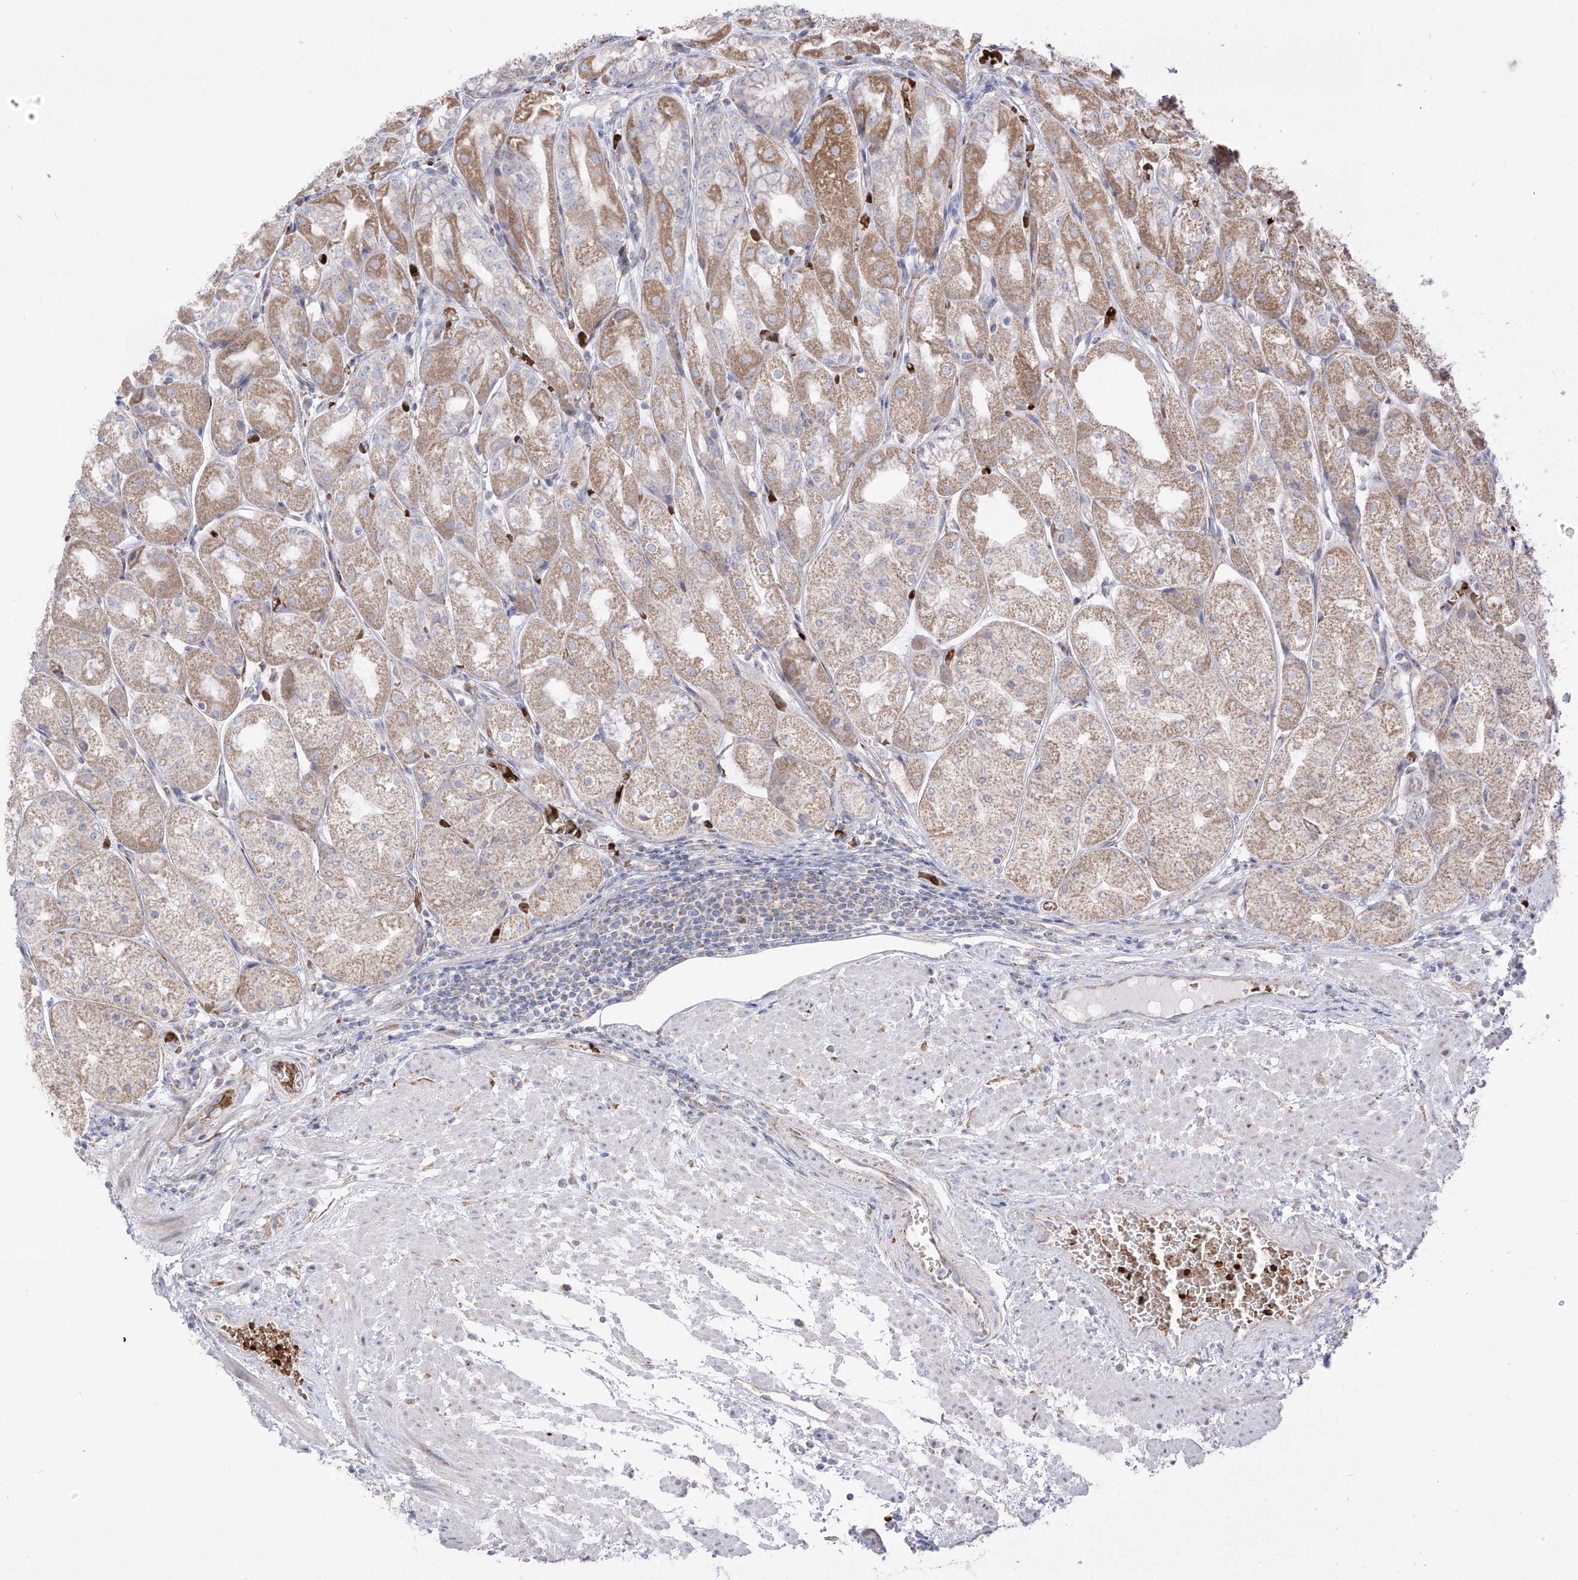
{"staining": {"intensity": "moderate", "quantity": ">75%", "location": "cytoplasmic/membranous"}, "tissue": "stomach", "cell_type": "Glandular cells", "image_type": "normal", "snomed": [{"axis": "morphology", "description": "Normal tissue, NOS"}, {"axis": "topography", "description": "Stomach, upper"}], "caption": "Stomach stained for a protein exhibits moderate cytoplasmic/membranous positivity in glandular cells. The staining is performed using DAB (3,3'-diaminobenzidine) brown chromogen to label protein expression. The nuclei are counter-stained blue using hematoxylin.", "gene": "ARHGEF40", "patient": {"sex": "male", "age": 72}}